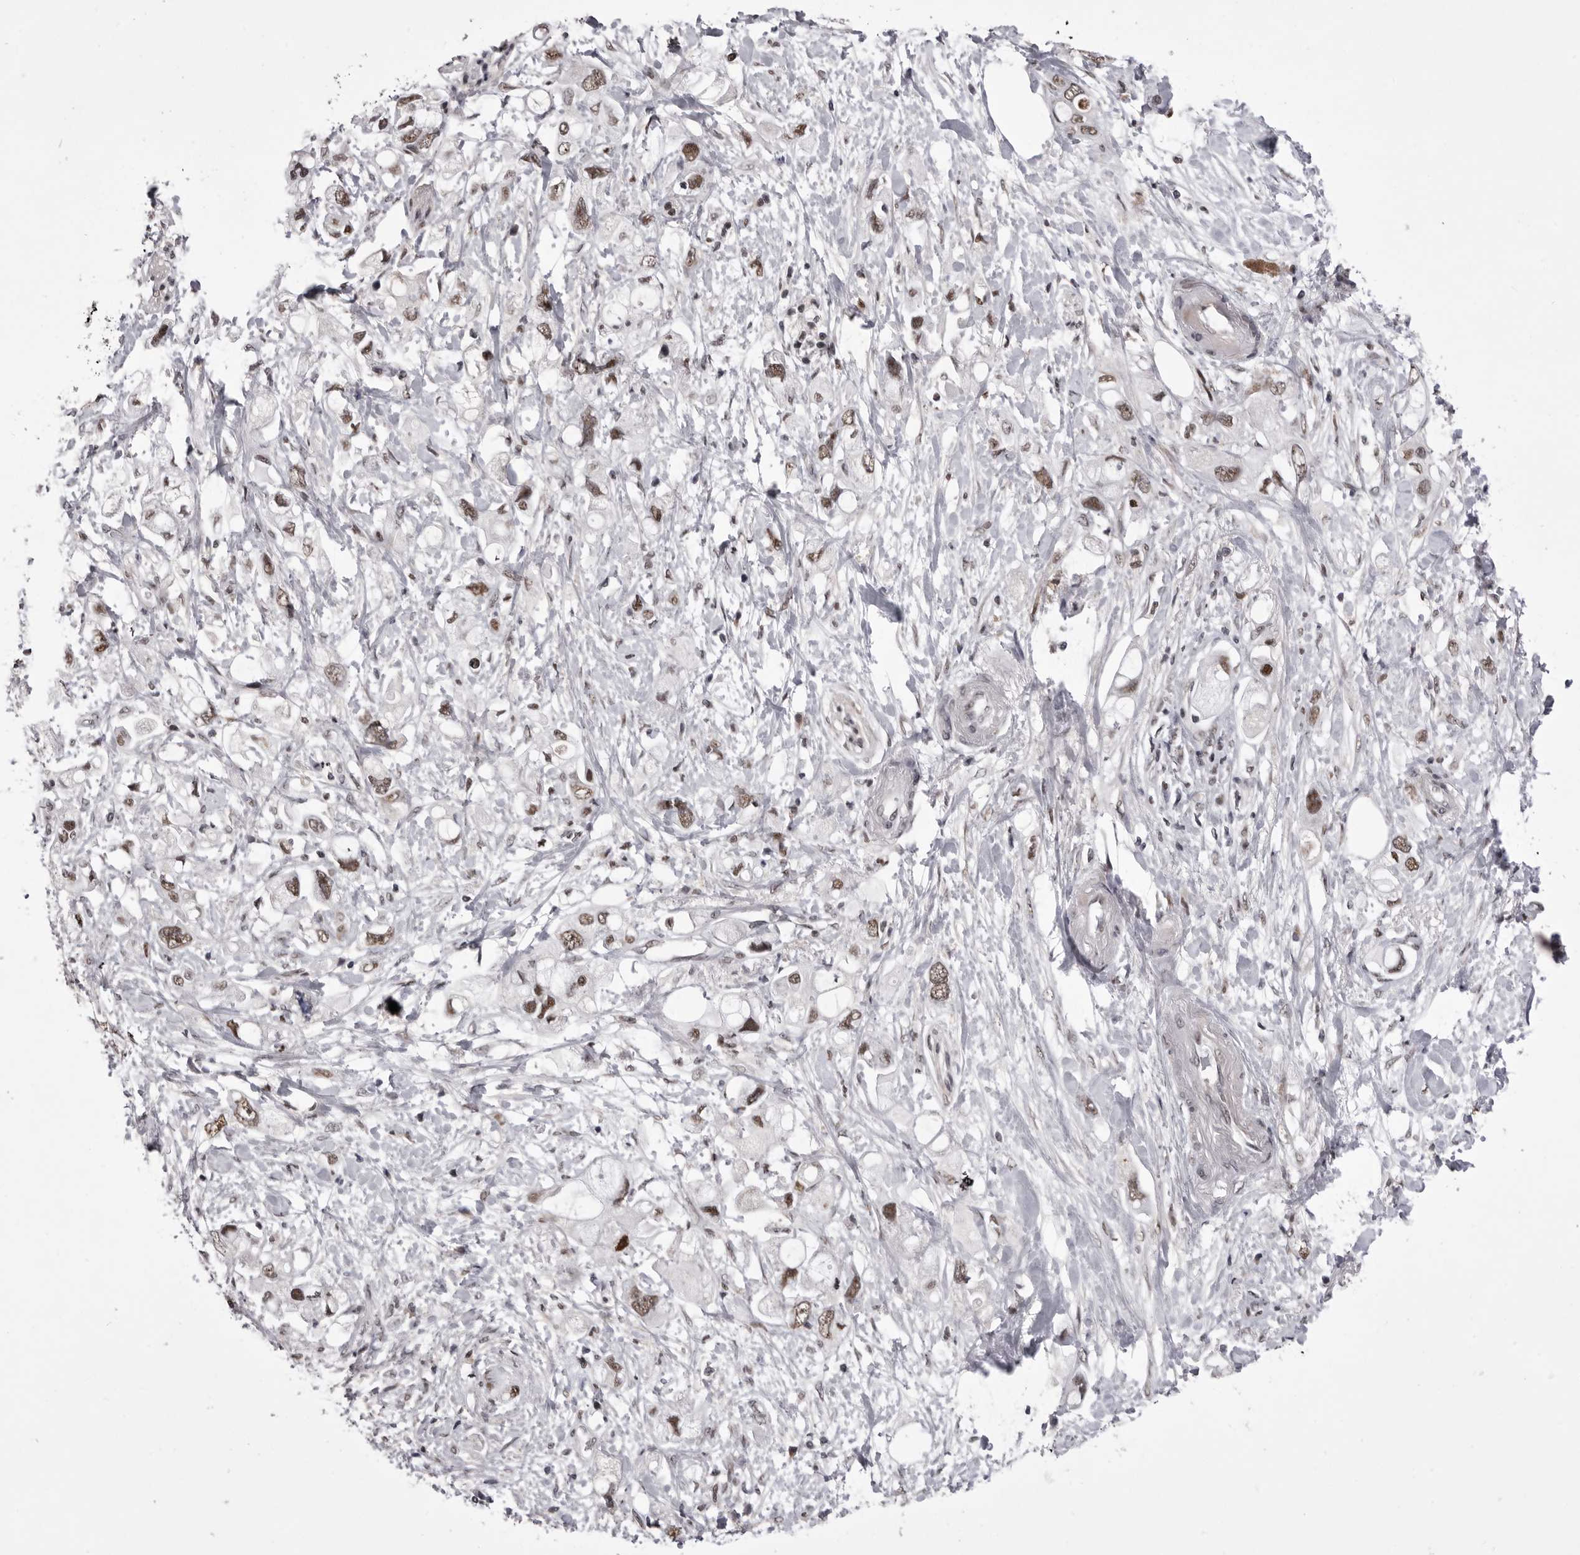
{"staining": {"intensity": "moderate", "quantity": ">75%", "location": "nuclear"}, "tissue": "pancreatic cancer", "cell_type": "Tumor cells", "image_type": "cancer", "snomed": [{"axis": "morphology", "description": "Adenocarcinoma, NOS"}, {"axis": "topography", "description": "Pancreas"}], "caption": "Immunohistochemical staining of human pancreatic cancer exhibits moderate nuclear protein expression in about >75% of tumor cells.", "gene": "PRPF3", "patient": {"sex": "female", "age": 56}}